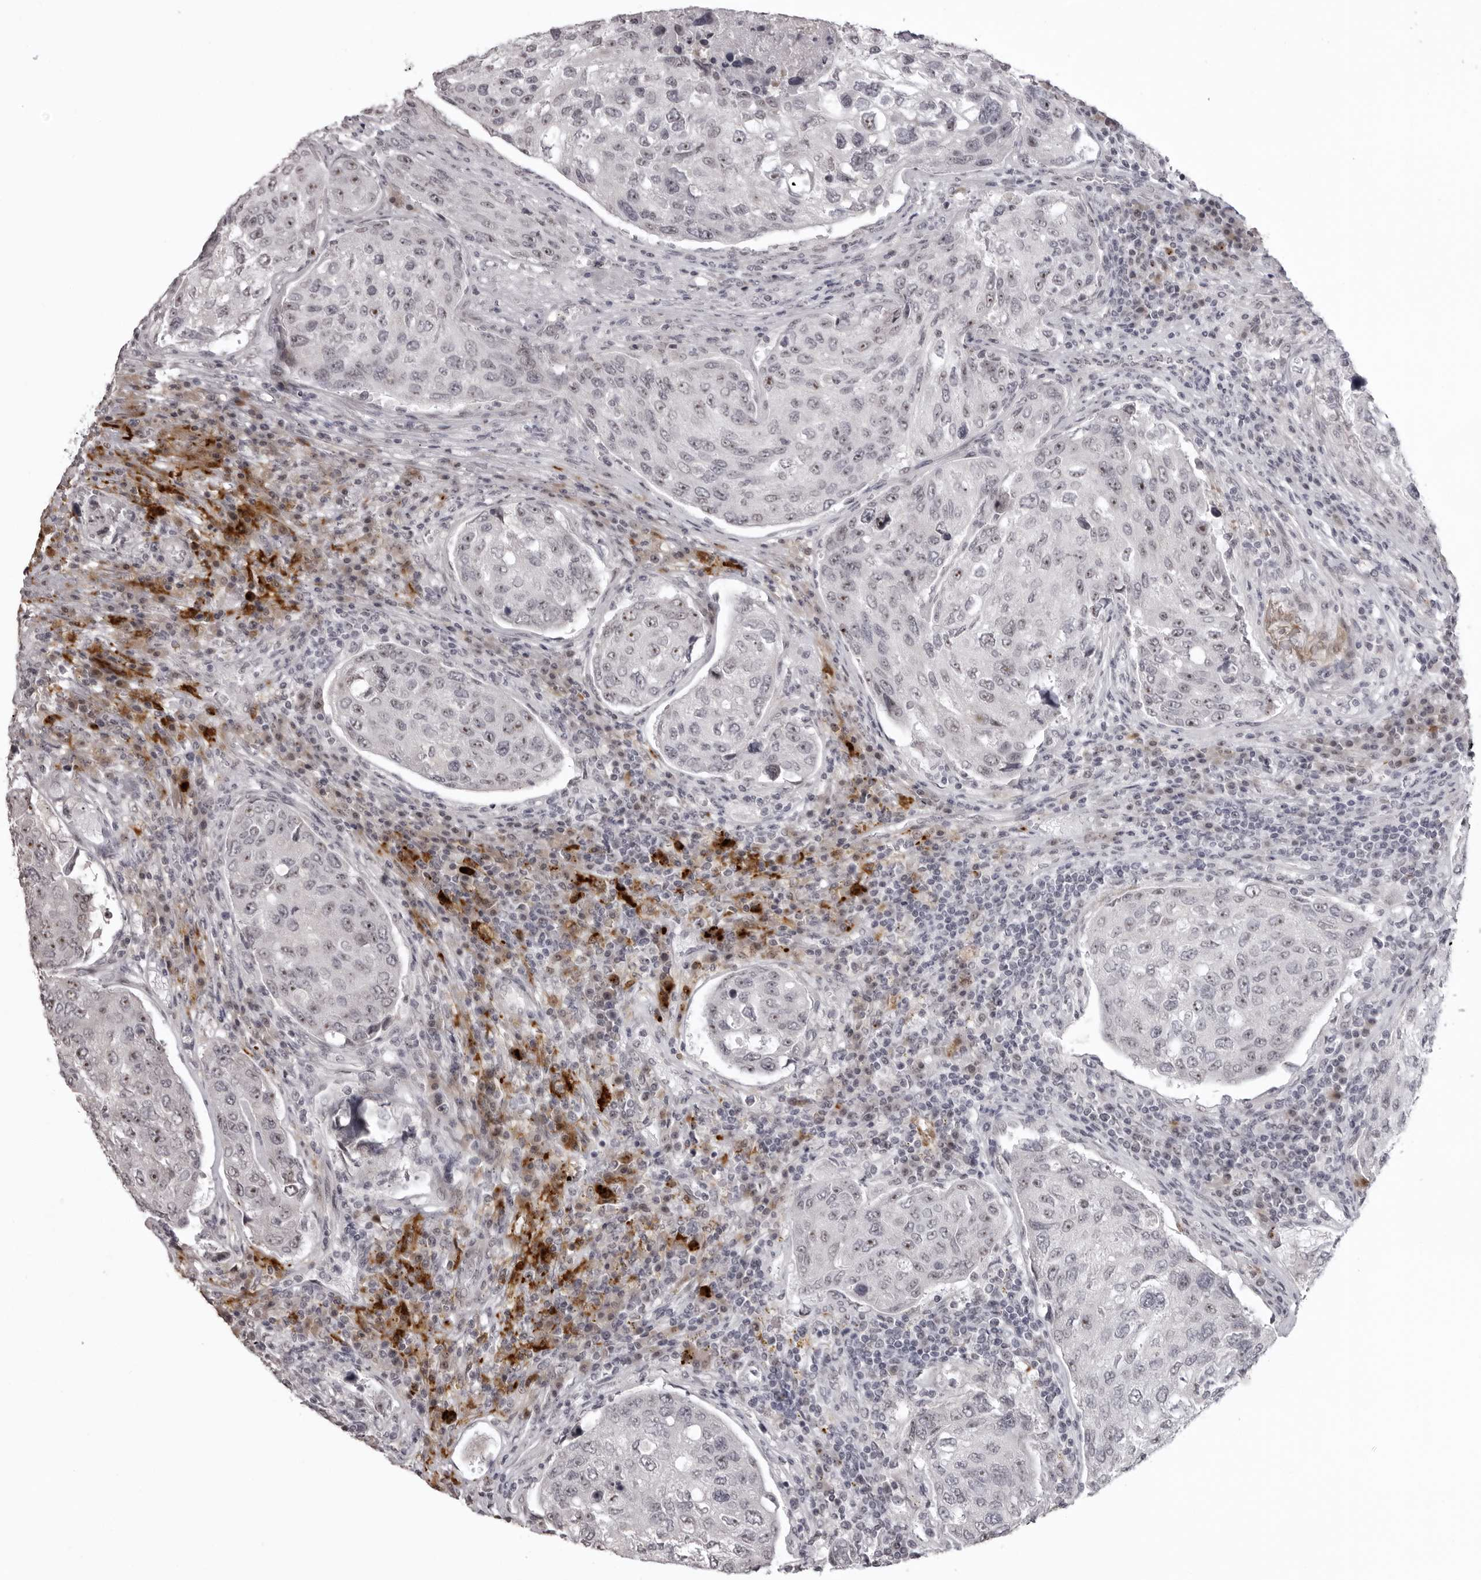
{"staining": {"intensity": "strong", "quantity": "25%-75%", "location": "nuclear"}, "tissue": "urothelial cancer", "cell_type": "Tumor cells", "image_type": "cancer", "snomed": [{"axis": "morphology", "description": "Urothelial carcinoma, High grade"}, {"axis": "topography", "description": "Lymph node"}, {"axis": "topography", "description": "Urinary bladder"}], "caption": "Protein expression analysis of human urothelial carcinoma (high-grade) reveals strong nuclear expression in about 25%-75% of tumor cells. (DAB (3,3'-diaminobenzidine) = brown stain, brightfield microscopy at high magnification).", "gene": "HELZ", "patient": {"sex": "male", "age": 51}}